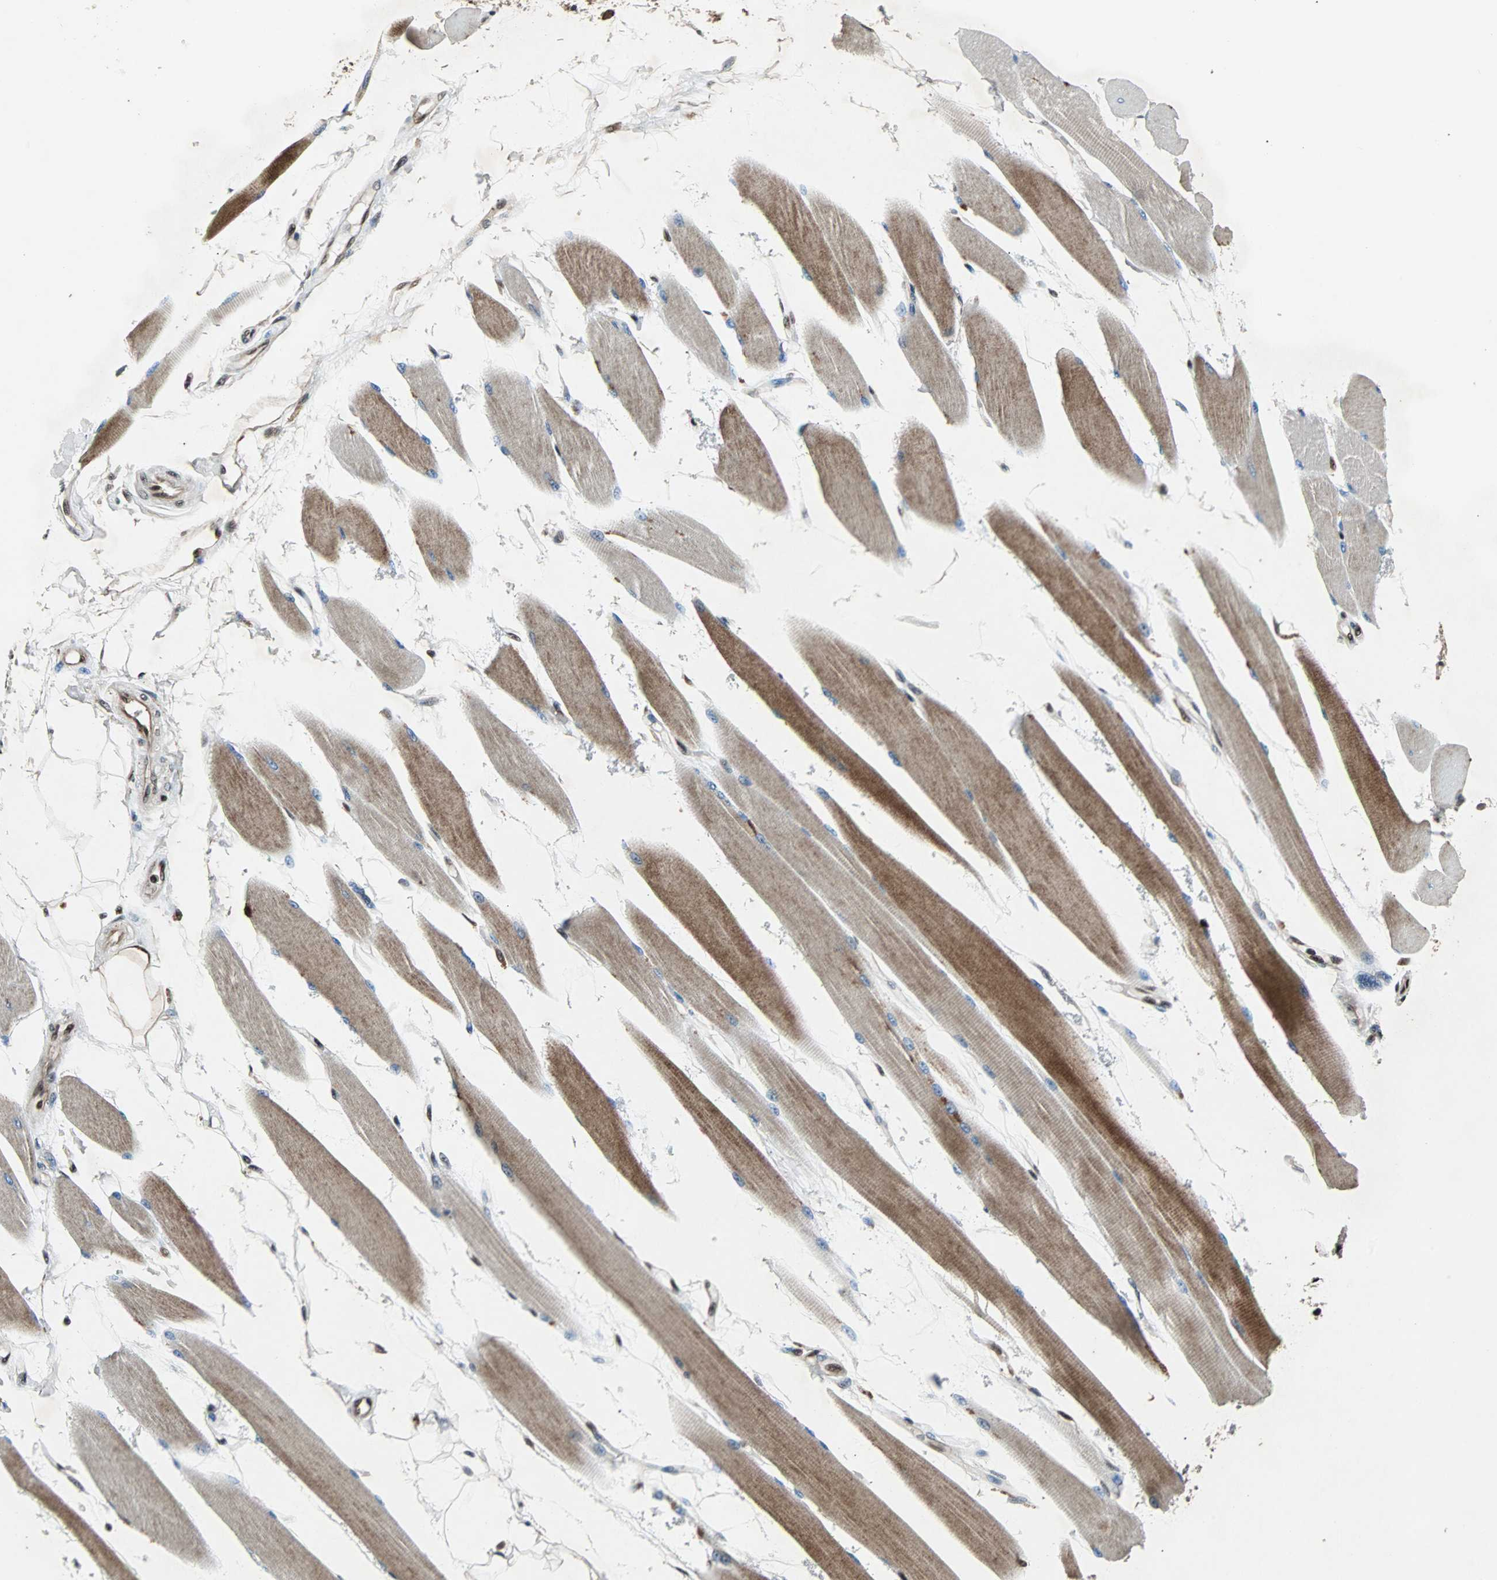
{"staining": {"intensity": "moderate", "quantity": "25%-75%", "location": "cytoplasmic/membranous"}, "tissue": "skeletal muscle", "cell_type": "Myocytes", "image_type": "normal", "snomed": [{"axis": "morphology", "description": "Normal tissue, NOS"}, {"axis": "topography", "description": "Skeletal muscle"}, {"axis": "topography", "description": "Peripheral nerve tissue"}], "caption": "The micrograph reveals immunohistochemical staining of normal skeletal muscle. There is moderate cytoplasmic/membranous expression is identified in about 25%-75% of myocytes.", "gene": "ACLY", "patient": {"sex": "female", "age": 84}}